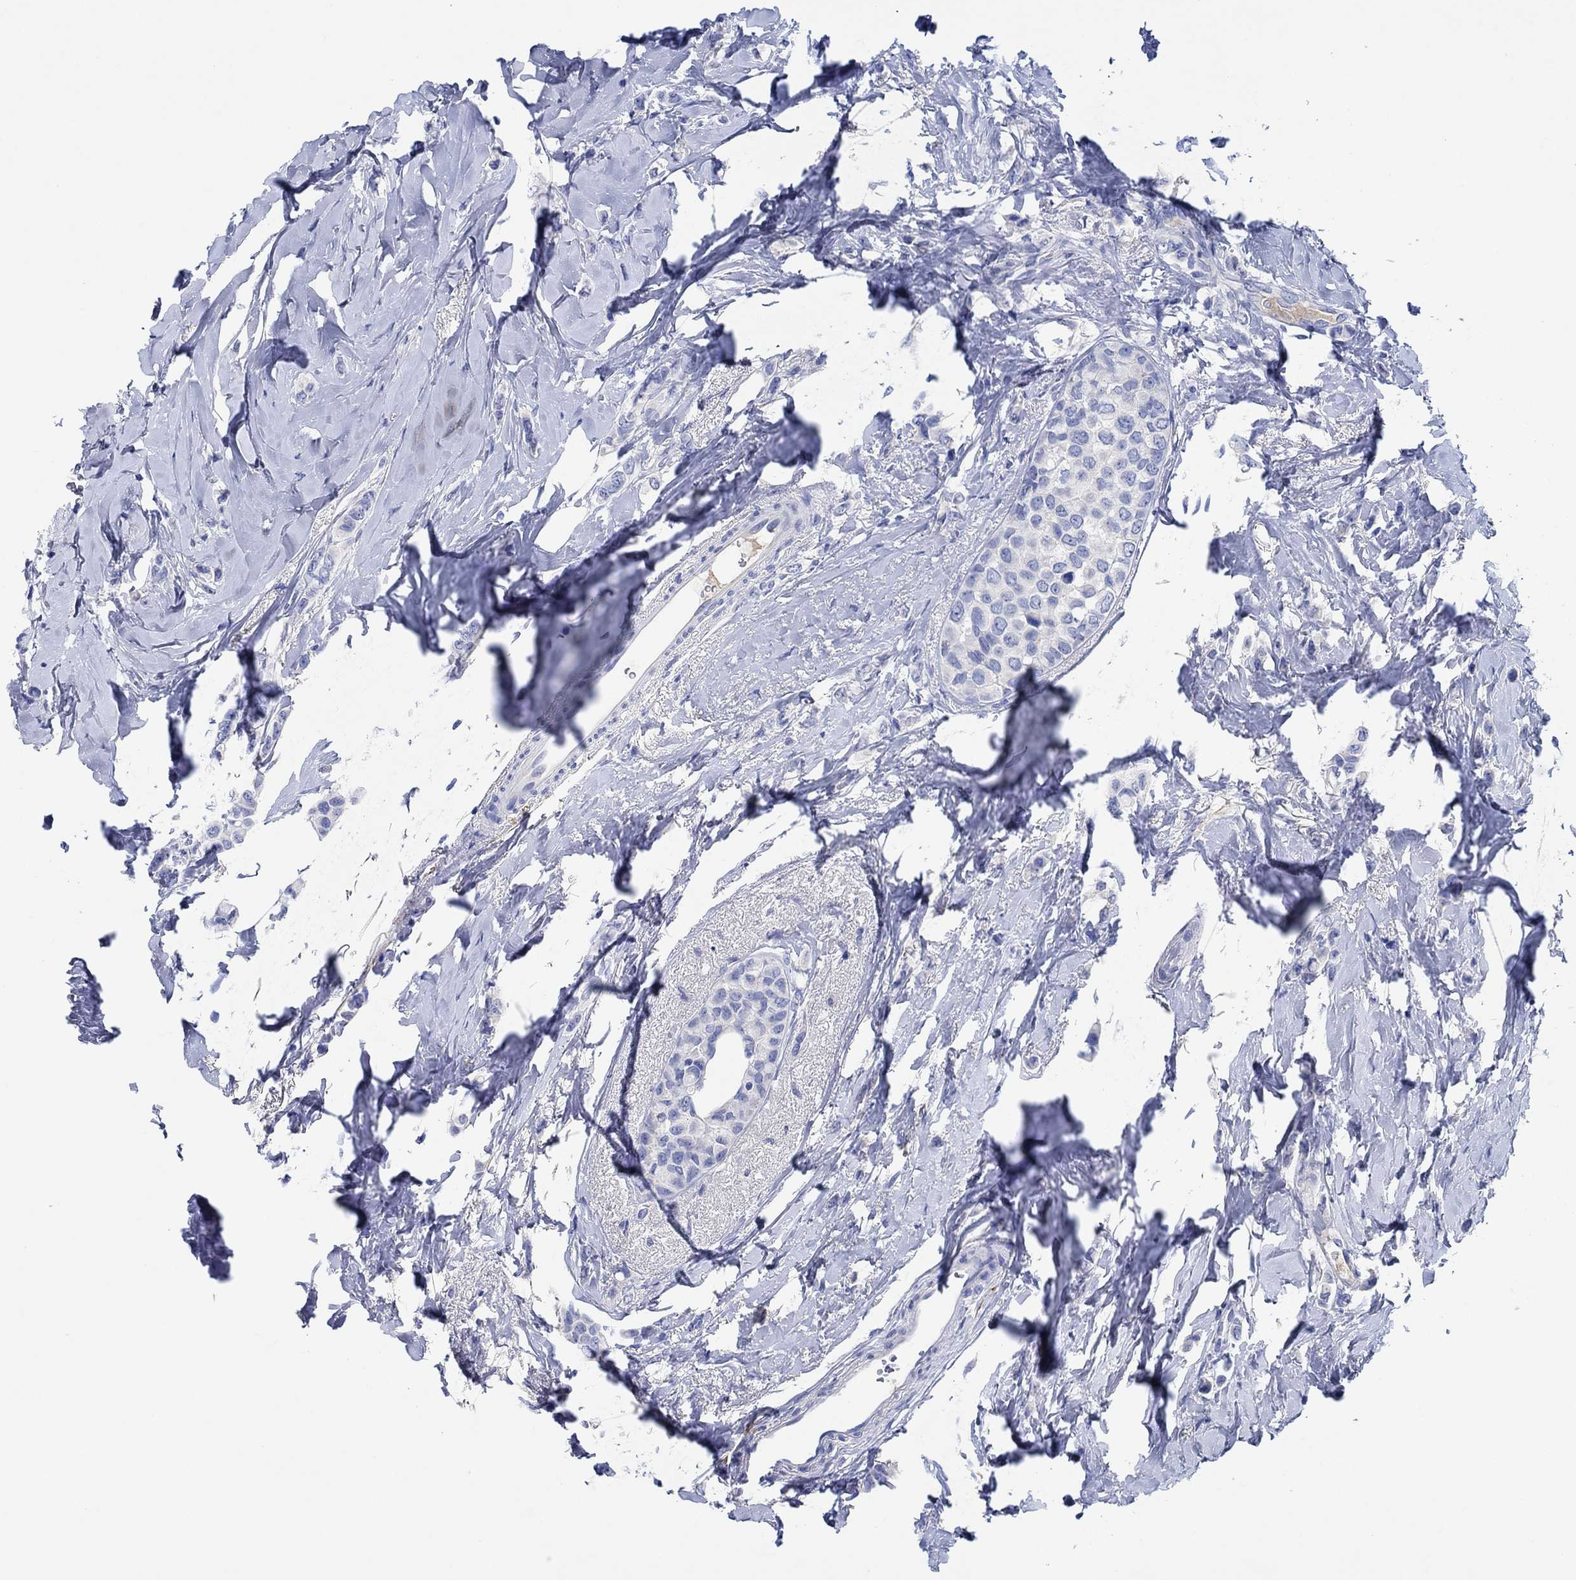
{"staining": {"intensity": "negative", "quantity": "none", "location": "none"}, "tissue": "breast cancer", "cell_type": "Tumor cells", "image_type": "cancer", "snomed": [{"axis": "morphology", "description": "Lobular carcinoma"}, {"axis": "topography", "description": "Breast"}], "caption": "Lobular carcinoma (breast) was stained to show a protein in brown. There is no significant expression in tumor cells.", "gene": "CPNE6", "patient": {"sex": "female", "age": 66}}